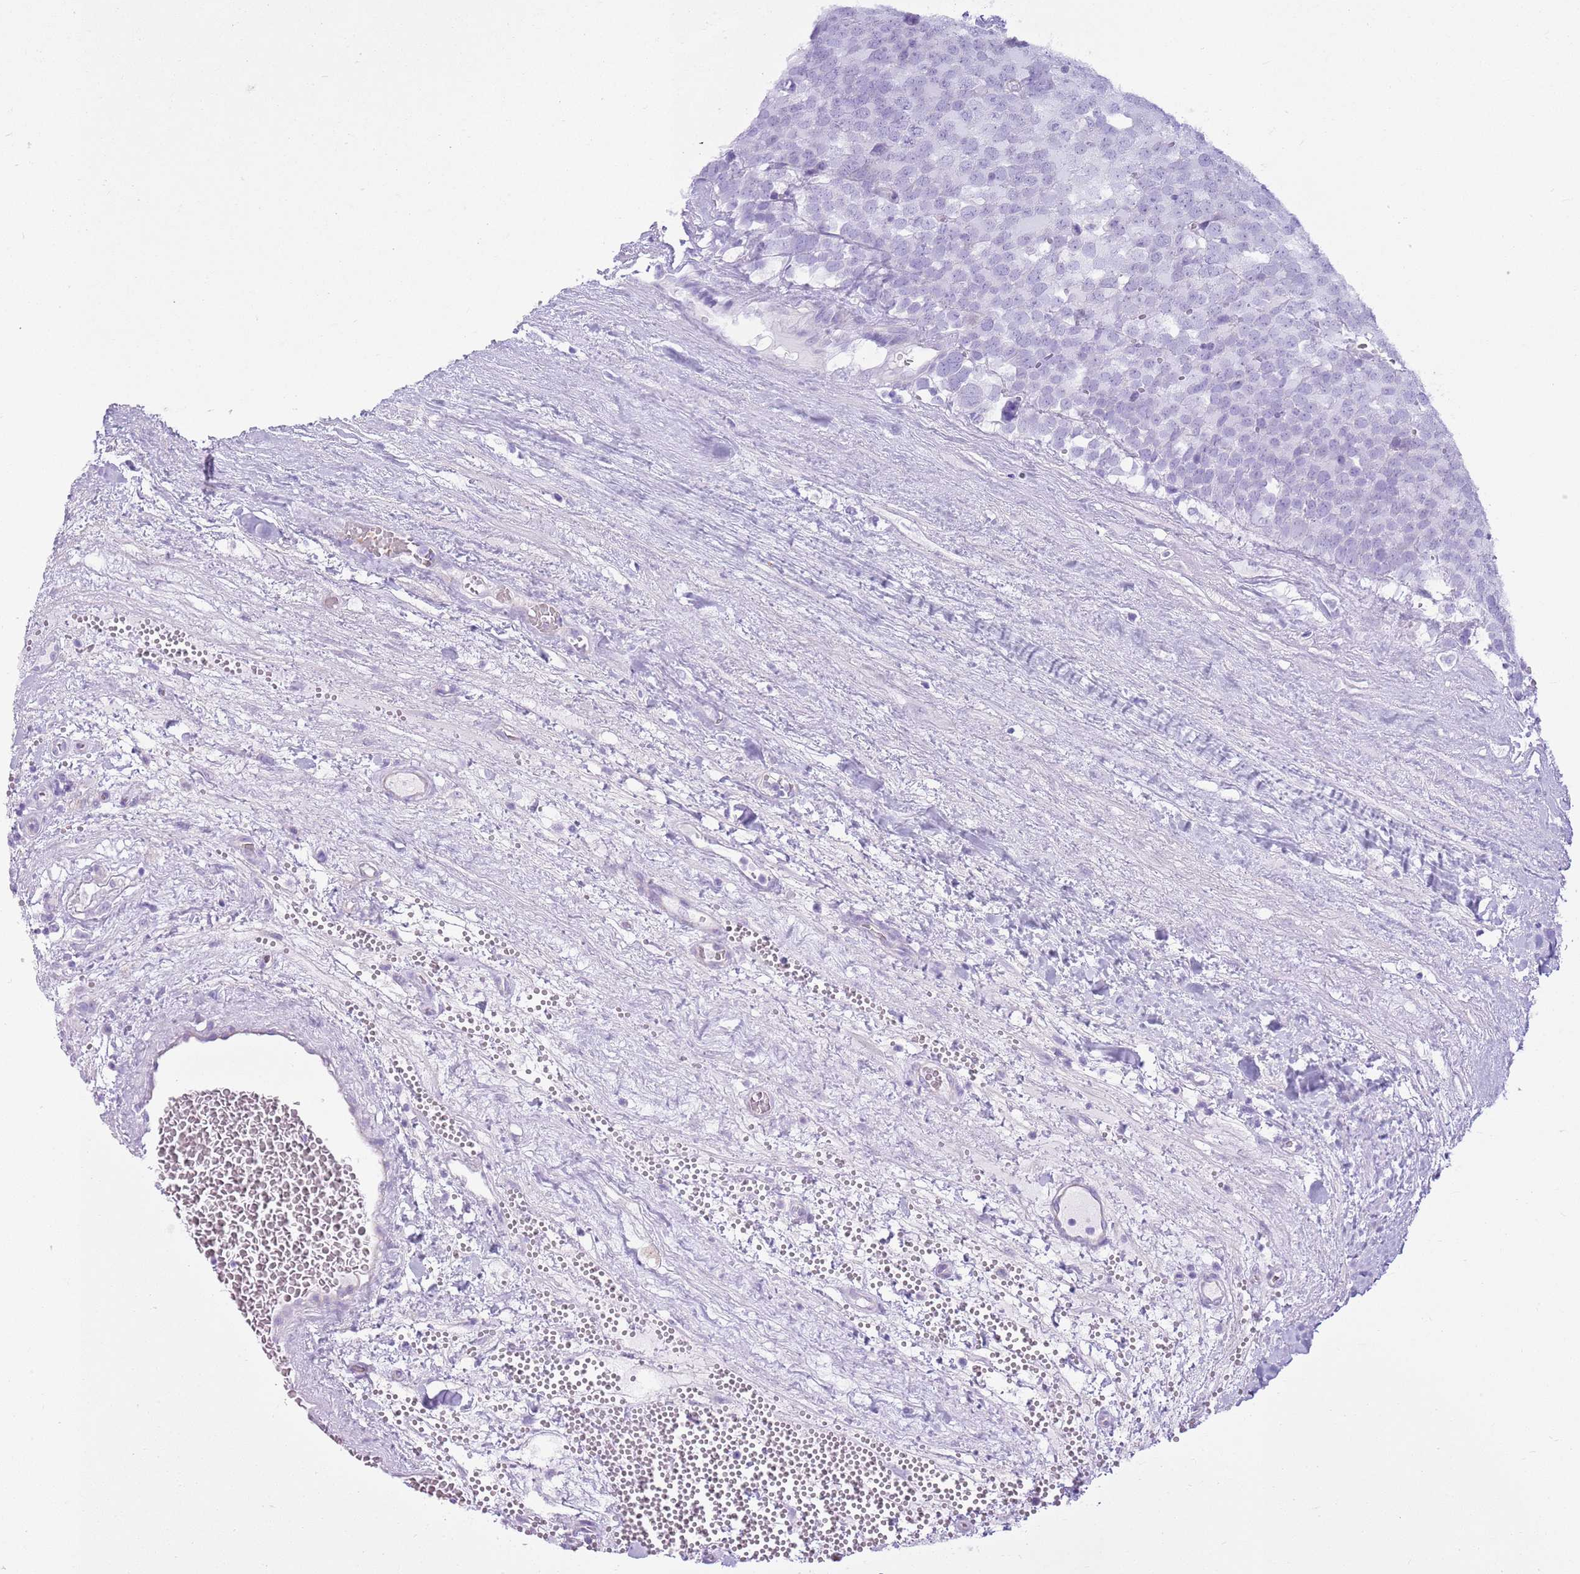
{"staining": {"intensity": "negative", "quantity": "none", "location": "none"}, "tissue": "testis cancer", "cell_type": "Tumor cells", "image_type": "cancer", "snomed": [{"axis": "morphology", "description": "Seminoma, NOS"}, {"axis": "topography", "description": "Testis"}], "caption": "This is a micrograph of IHC staining of seminoma (testis), which shows no staining in tumor cells.", "gene": "CD177", "patient": {"sex": "male", "age": 71}}